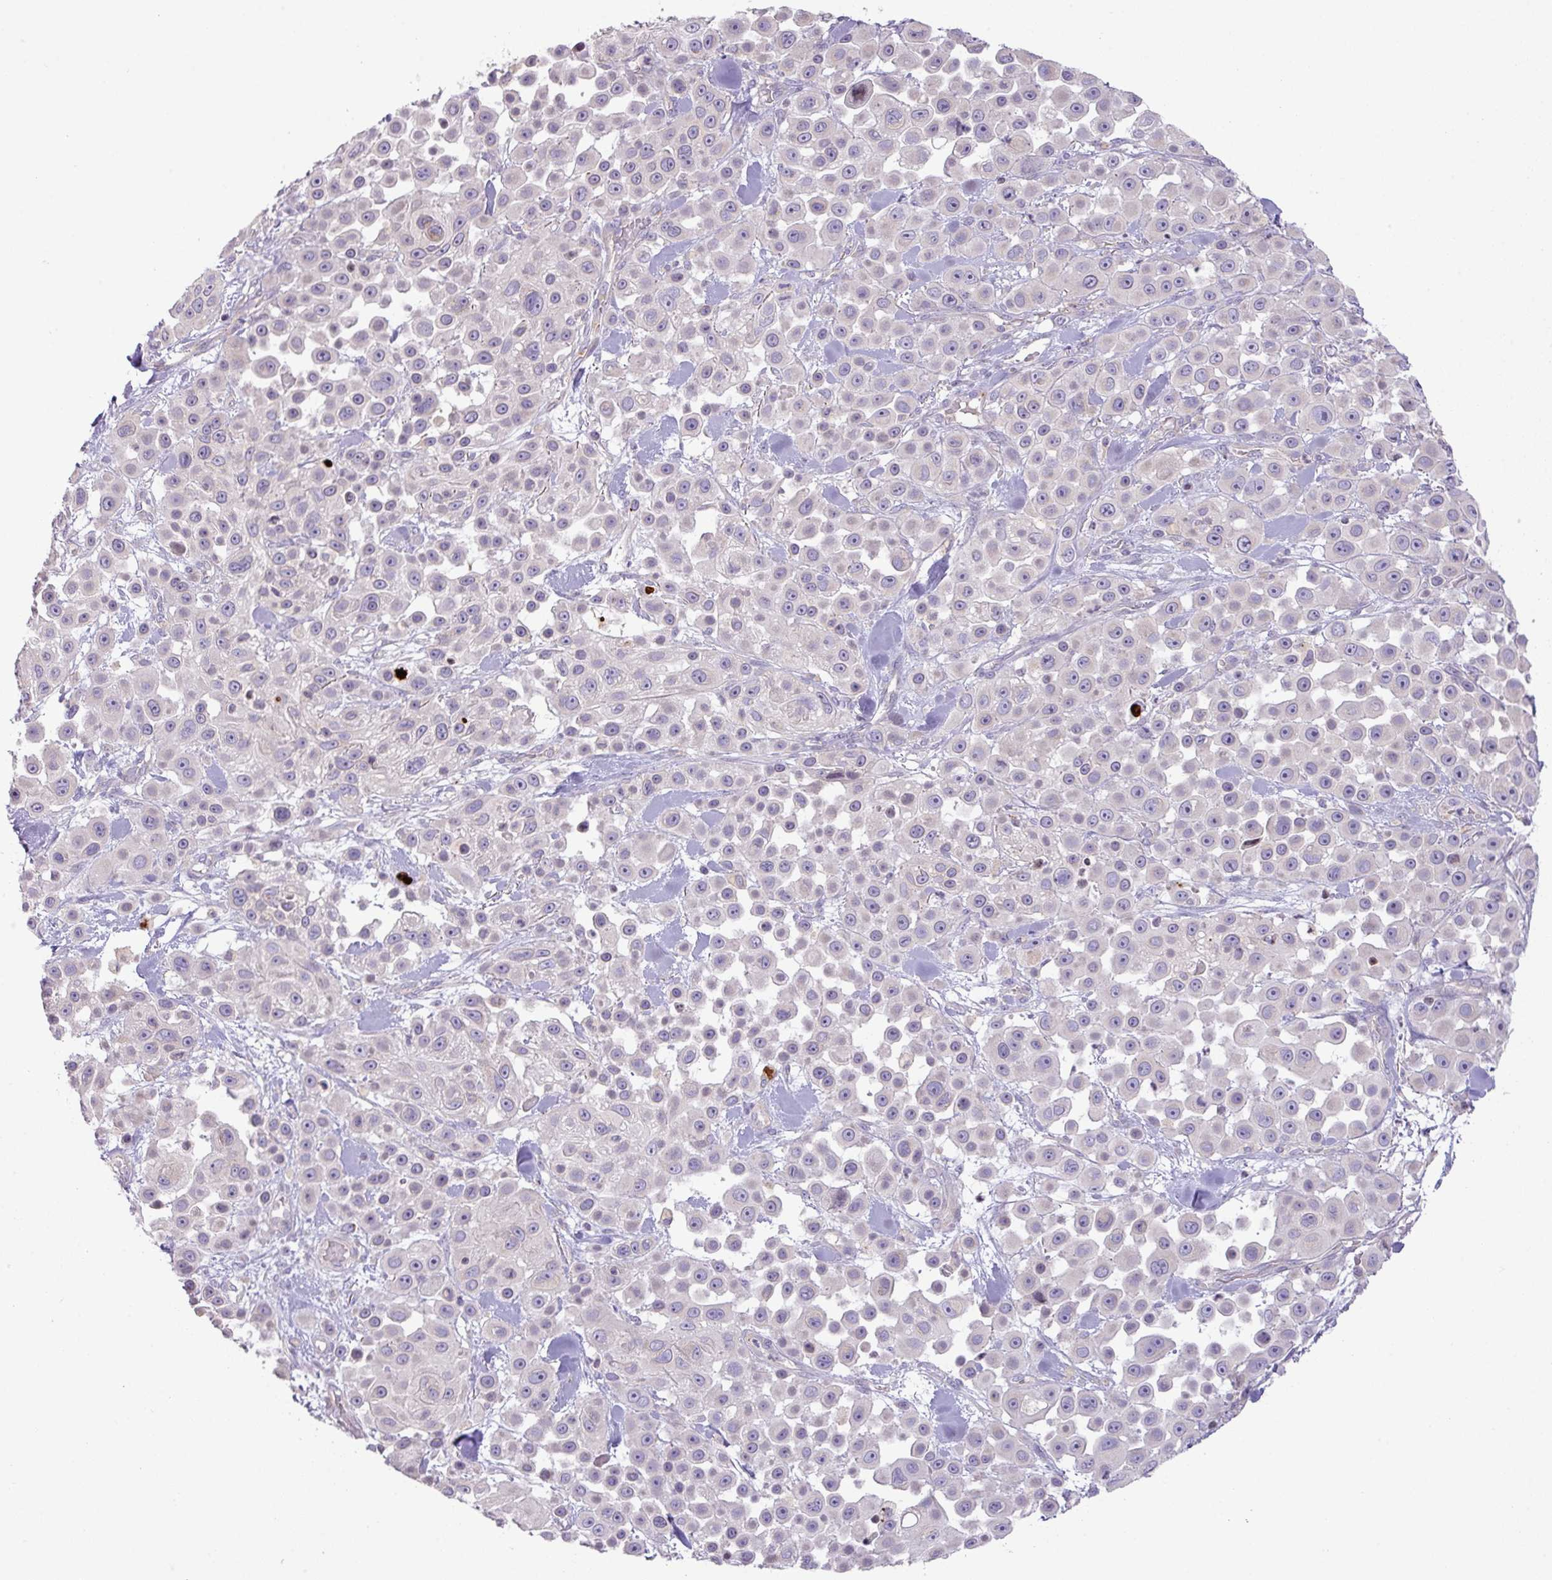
{"staining": {"intensity": "negative", "quantity": "none", "location": "none"}, "tissue": "skin cancer", "cell_type": "Tumor cells", "image_type": "cancer", "snomed": [{"axis": "morphology", "description": "Squamous cell carcinoma, NOS"}, {"axis": "topography", "description": "Skin"}], "caption": "This is an IHC image of human skin squamous cell carcinoma. There is no positivity in tumor cells.", "gene": "ZNF394", "patient": {"sex": "male", "age": 67}}